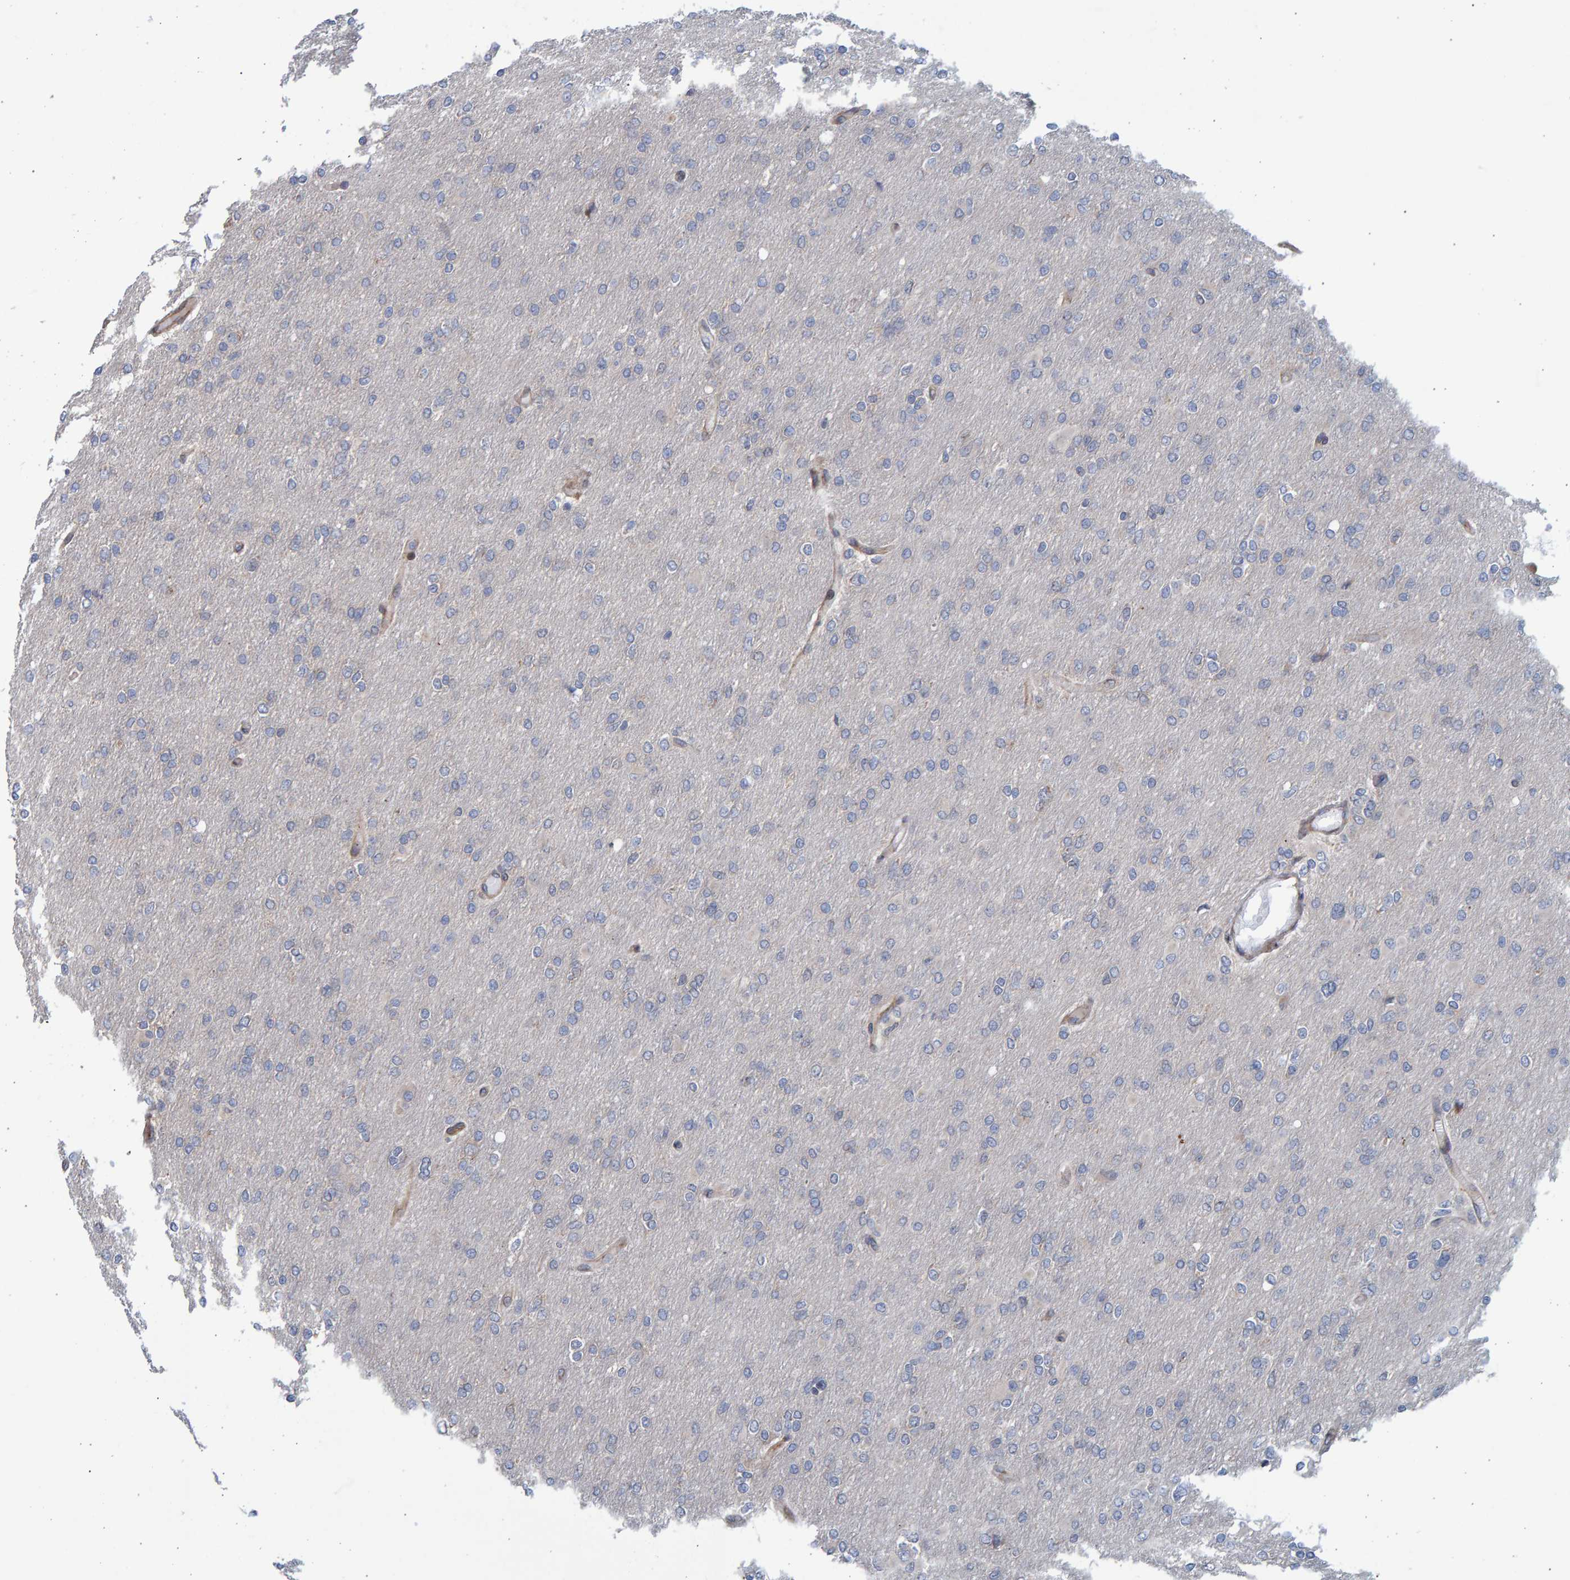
{"staining": {"intensity": "negative", "quantity": "none", "location": "none"}, "tissue": "glioma", "cell_type": "Tumor cells", "image_type": "cancer", "snomed": [{"axis": "morphology", "description": "Glioma, malignant, High grade"}, {"axis": "topography", "description": "Cerebral cortex"}], "caption": "Protein analysis of glioma displays no significant positivity in tumor cells.", "gene": "LRBA", "patient": {"sex": "female", "age": 36}}